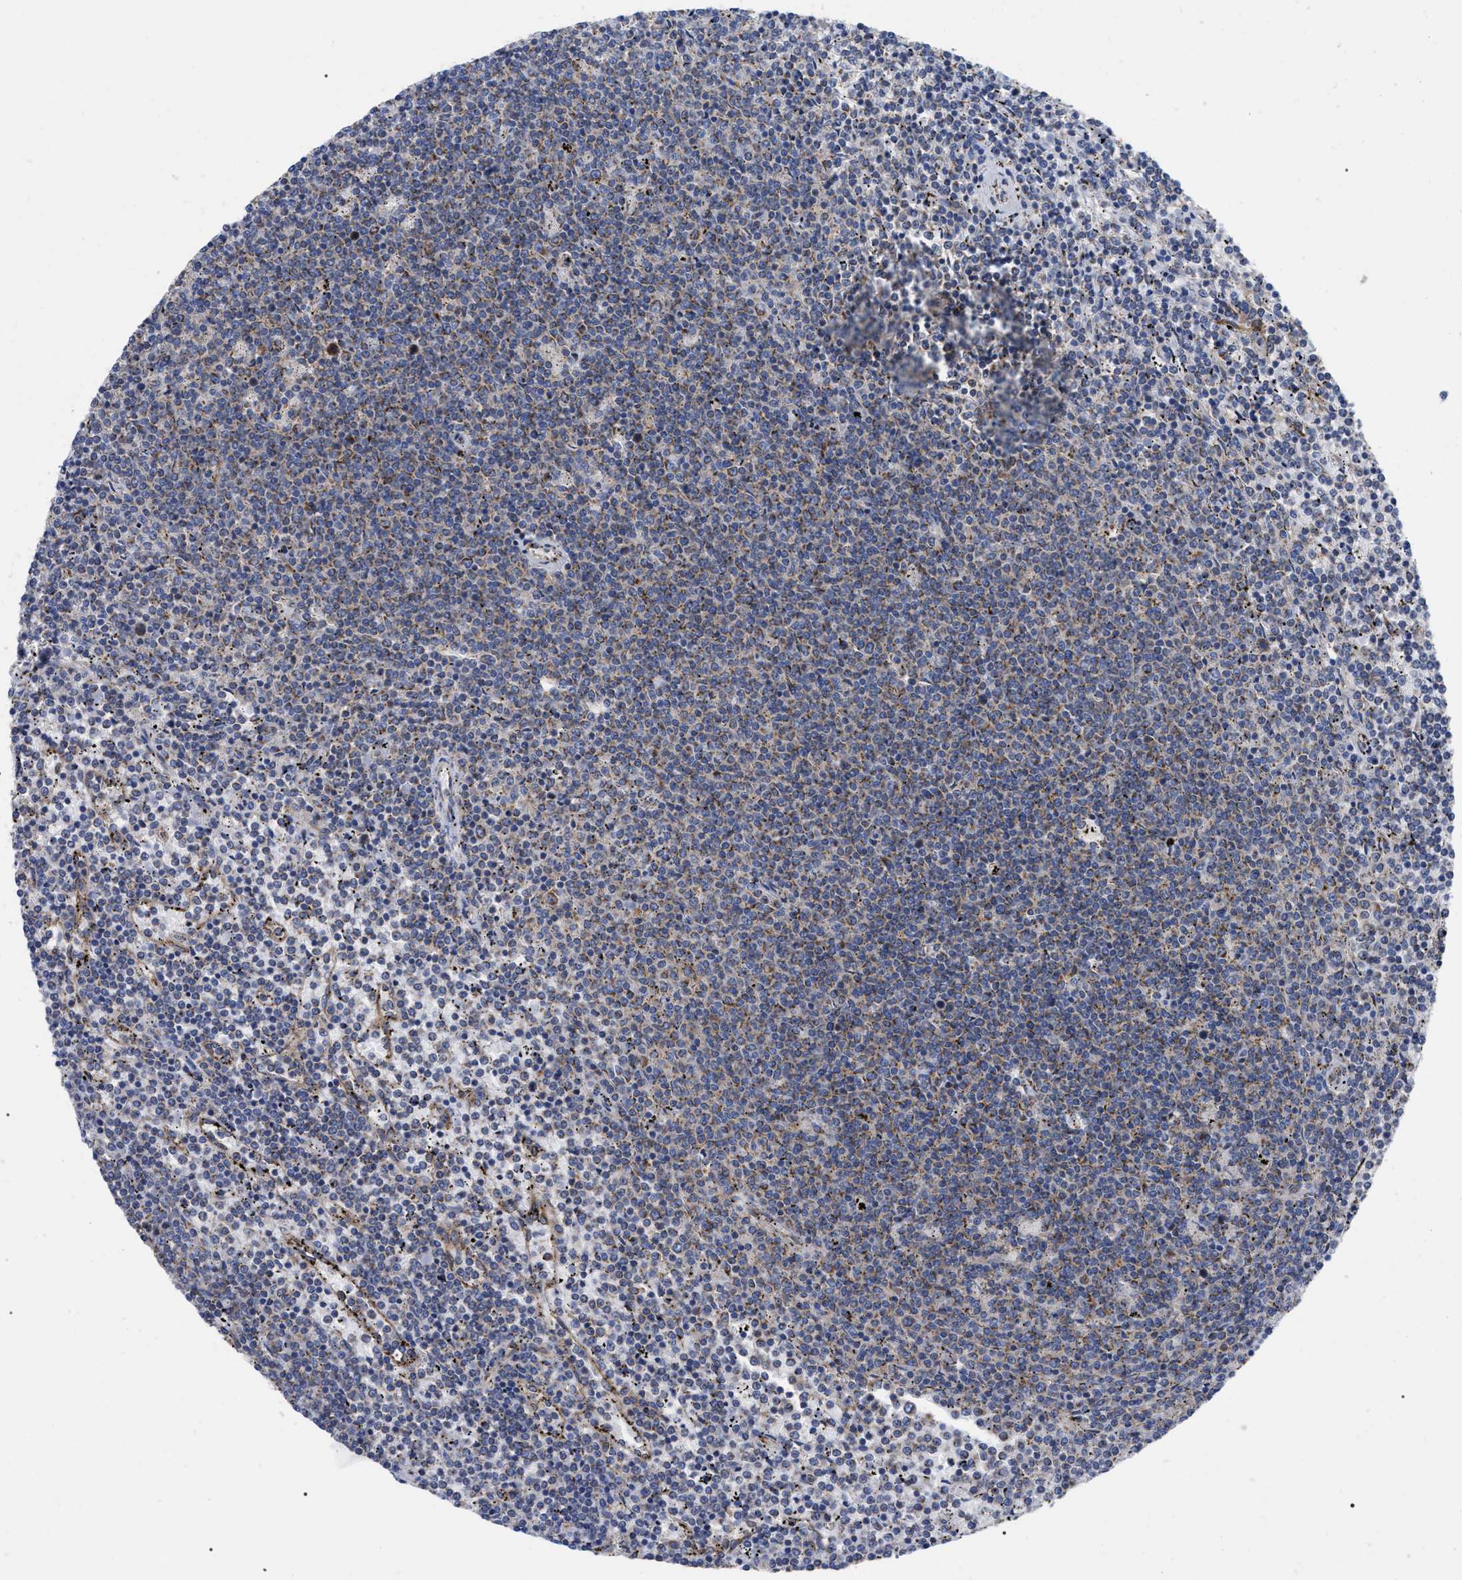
{"staining": {"intensity": "weak", "quantity": ">75%", "location": "cytoplasmic/membranous"}, "tissue": "lymphoma", "cell_type": "Tumor cells", "image_type": "cancer", "snomed": [{"axis": "morphology", "description": "Malignant lymphoma, non-Hodgkin's type, Low grade"}, {"axis": "topography", "description": "Spleen"}], "caption": "Weak cytoplasmic/membranous positivity is present in approximately >75% of tumor cells in malignant lymphoma, non-Hodgkin's type (low-grade).", "gene": "FAM120A", "patient": {"sex": "female", "age": 50}}